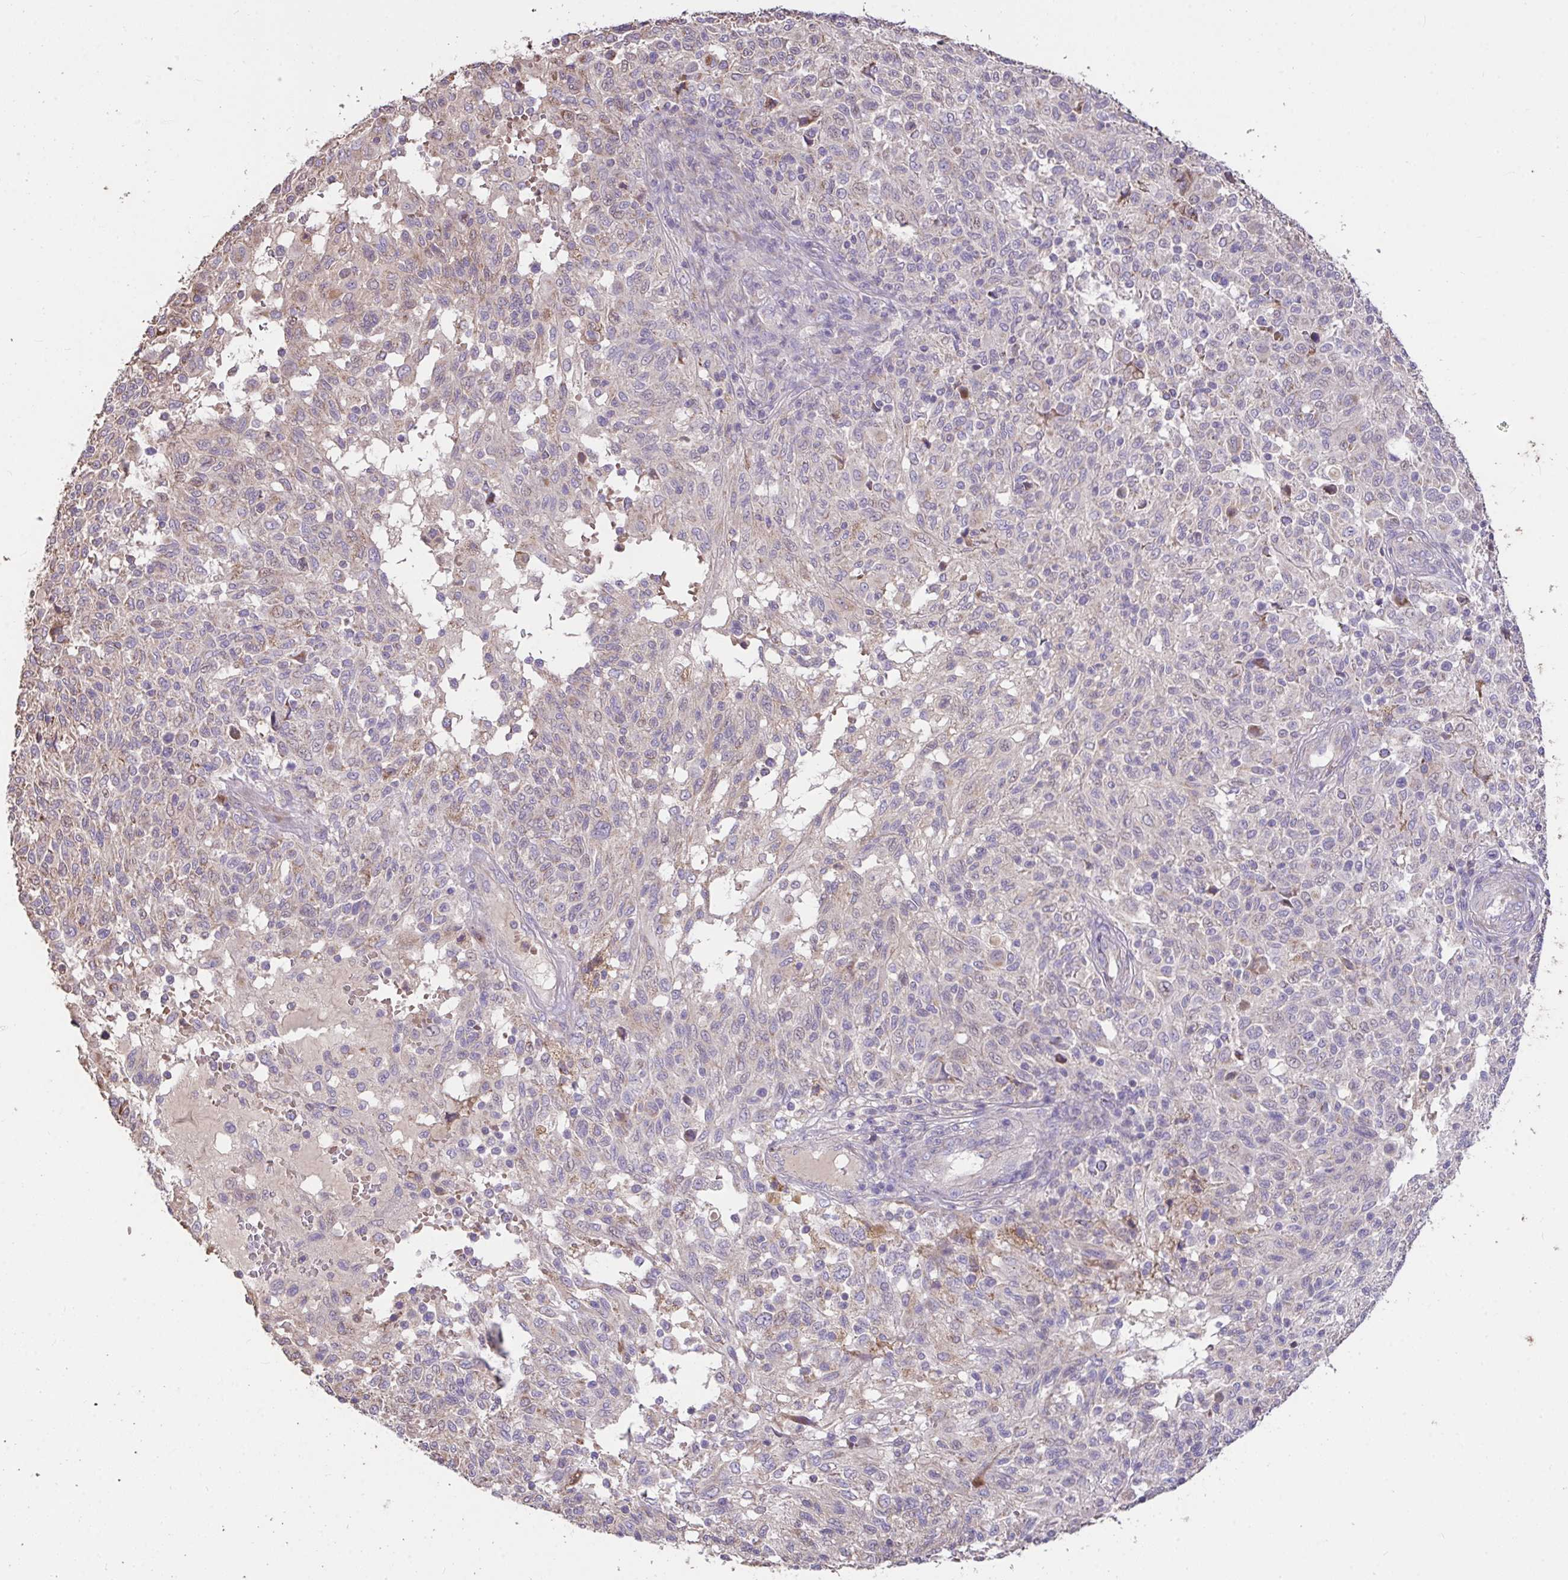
{"staining": {"intensity": "negative", "quantity": "none", "location": "none"}, "tissue": "melanoma", "cell_type": "Tumor cells", "image_type": "cancer", "snomed": [{"axis": "morphology", "description": "Malignant melanoma, NOS"}, {"axis": "topography", "description": "Skin"}], "caption": "Immunohistochemistry histopathology image of neoplastic tissue: human malignant melanoma stained with DAB shows no significant protein positivity in tumor cells.", "gene": "FCER1A", "patient": {"sex": "male", "age": 66}}